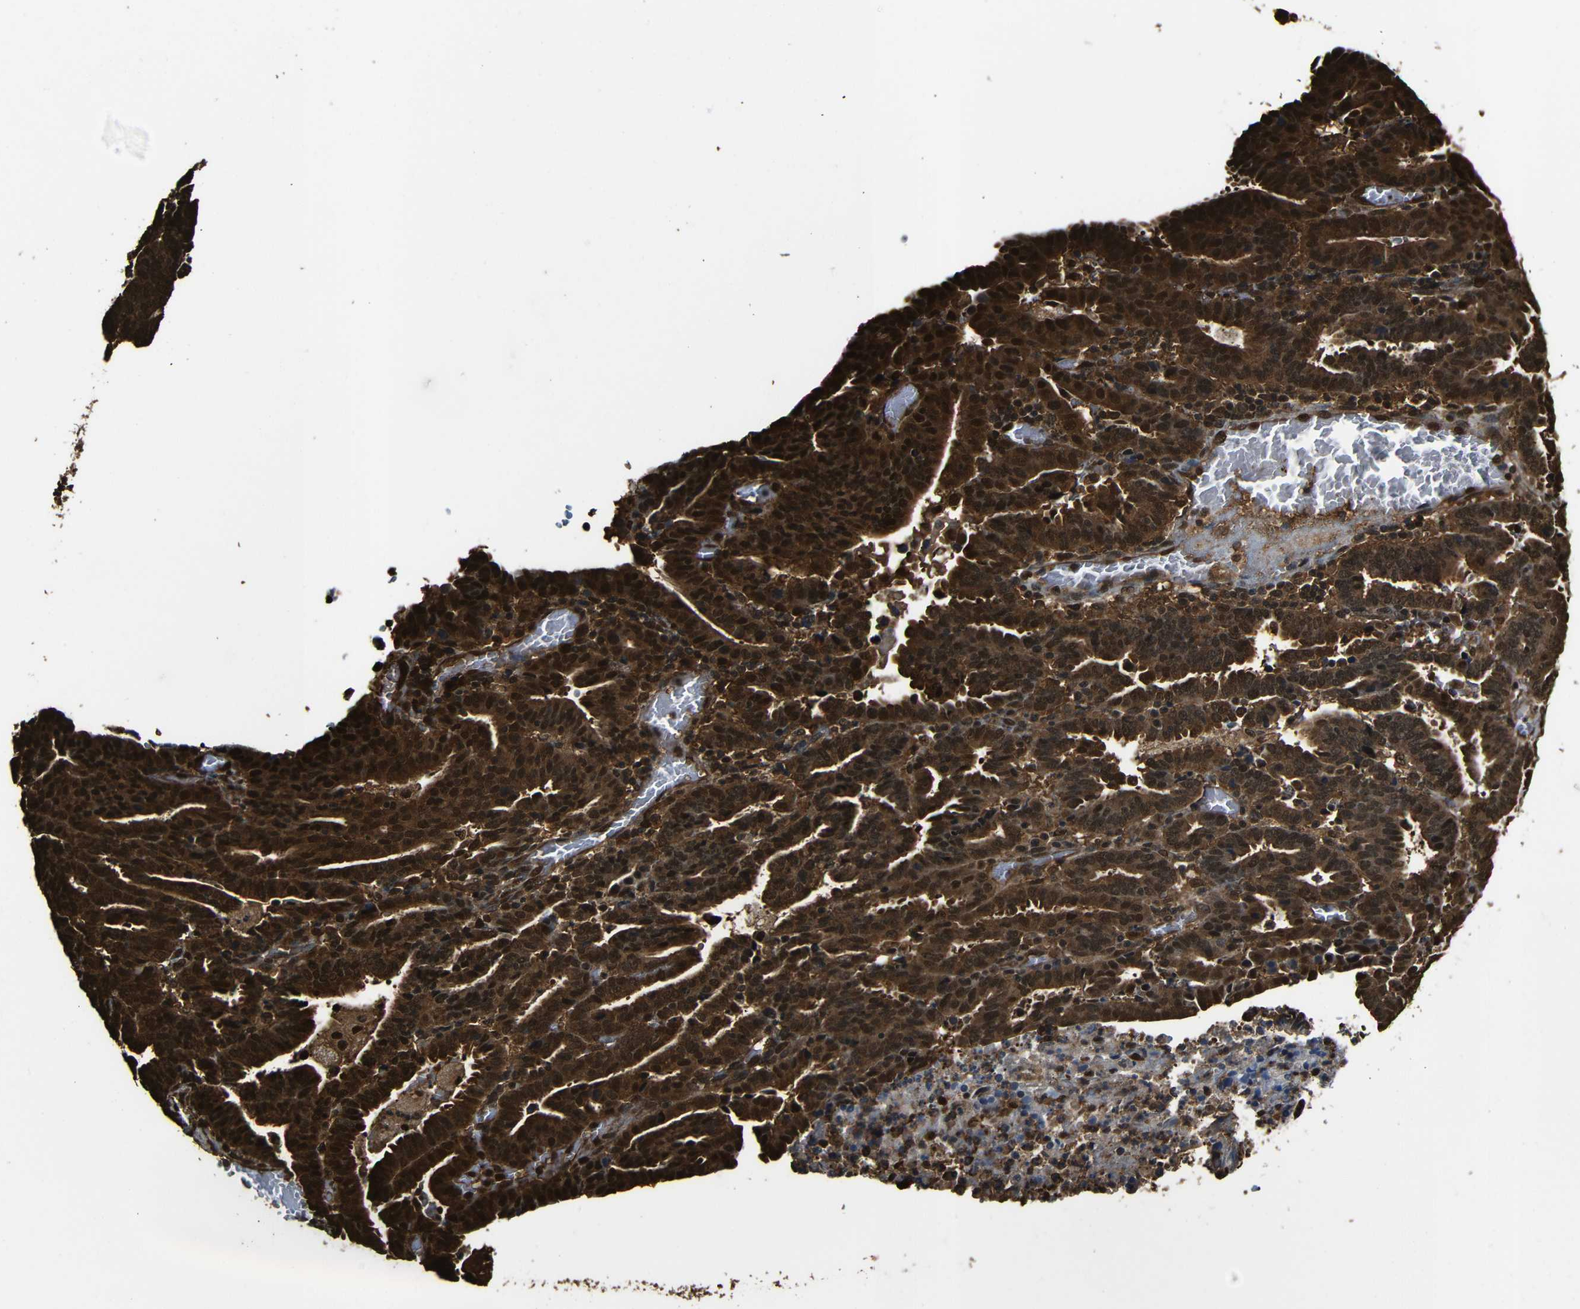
{"staining": {"intensity": "strong", "quantity": ">75%", "location": "cytoplasmic/membranous,nuclear"}, "tissue": "endometrial cancer", "cell_type": "Tumor cells", "image_type": "cancer", "snomed": [{"axis": "morphology", "description": "Adenocarcinoma, NOS"}, {"axis": "topography", "description": "Uterus"}], "caption": "Strong cytoplasmic/membranous and nuclear positivity for a protein is seen in approximately >75% of tumor cells of adenocarcinoma (endometrial) using immunohistochemistry (IHC).", "gene": "VCP", "patient": {"sex": "female", "age": 83}}